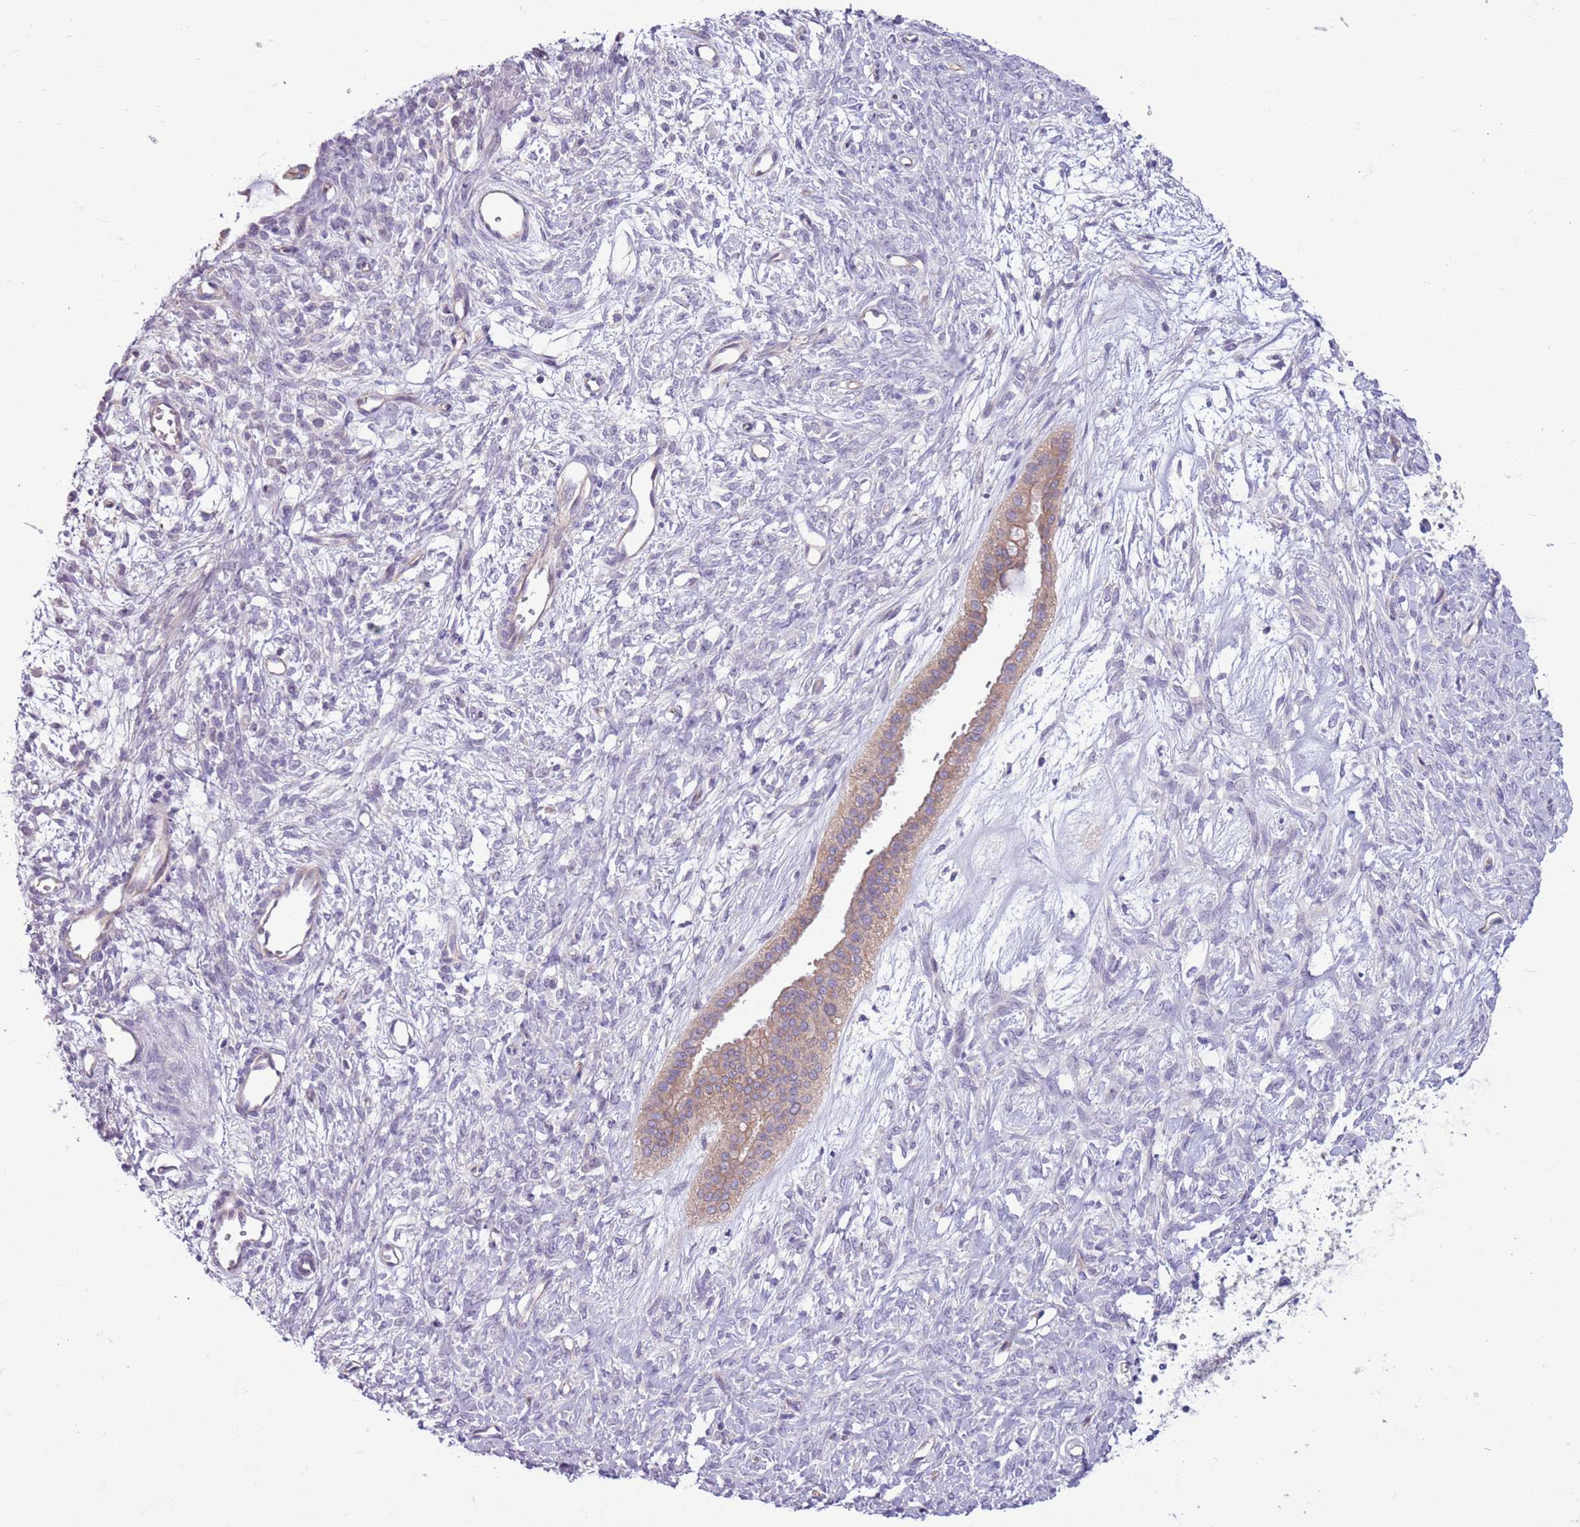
{"staining": {"intensity": "moderate", "quantity": ">75%", "location": "cytoplasmic/membranous"}, "tissue": "ovarian cancer", "cell_type": "Tumor cells", "image_type": "cancer", "snomed": [{"axis": "morphology", "description": "Cystadenocarcinoma, mucinous, NOS"}, {"axis": "topography", "description": "Ovary"}], "caption": "IHC micrograph of neoplastic tissue: human mucinous cystadenocarcinoma (ovarian) stained using immunohistochemistry demonstrates medium levels of moderate protein expression localized specifically in the cytoplasmic/membranous of tumor cells, appearing as a cytoplasmic/membranous brown color.", "gene": "PARP8", "patient": {"sex": "female", "age": 73}}